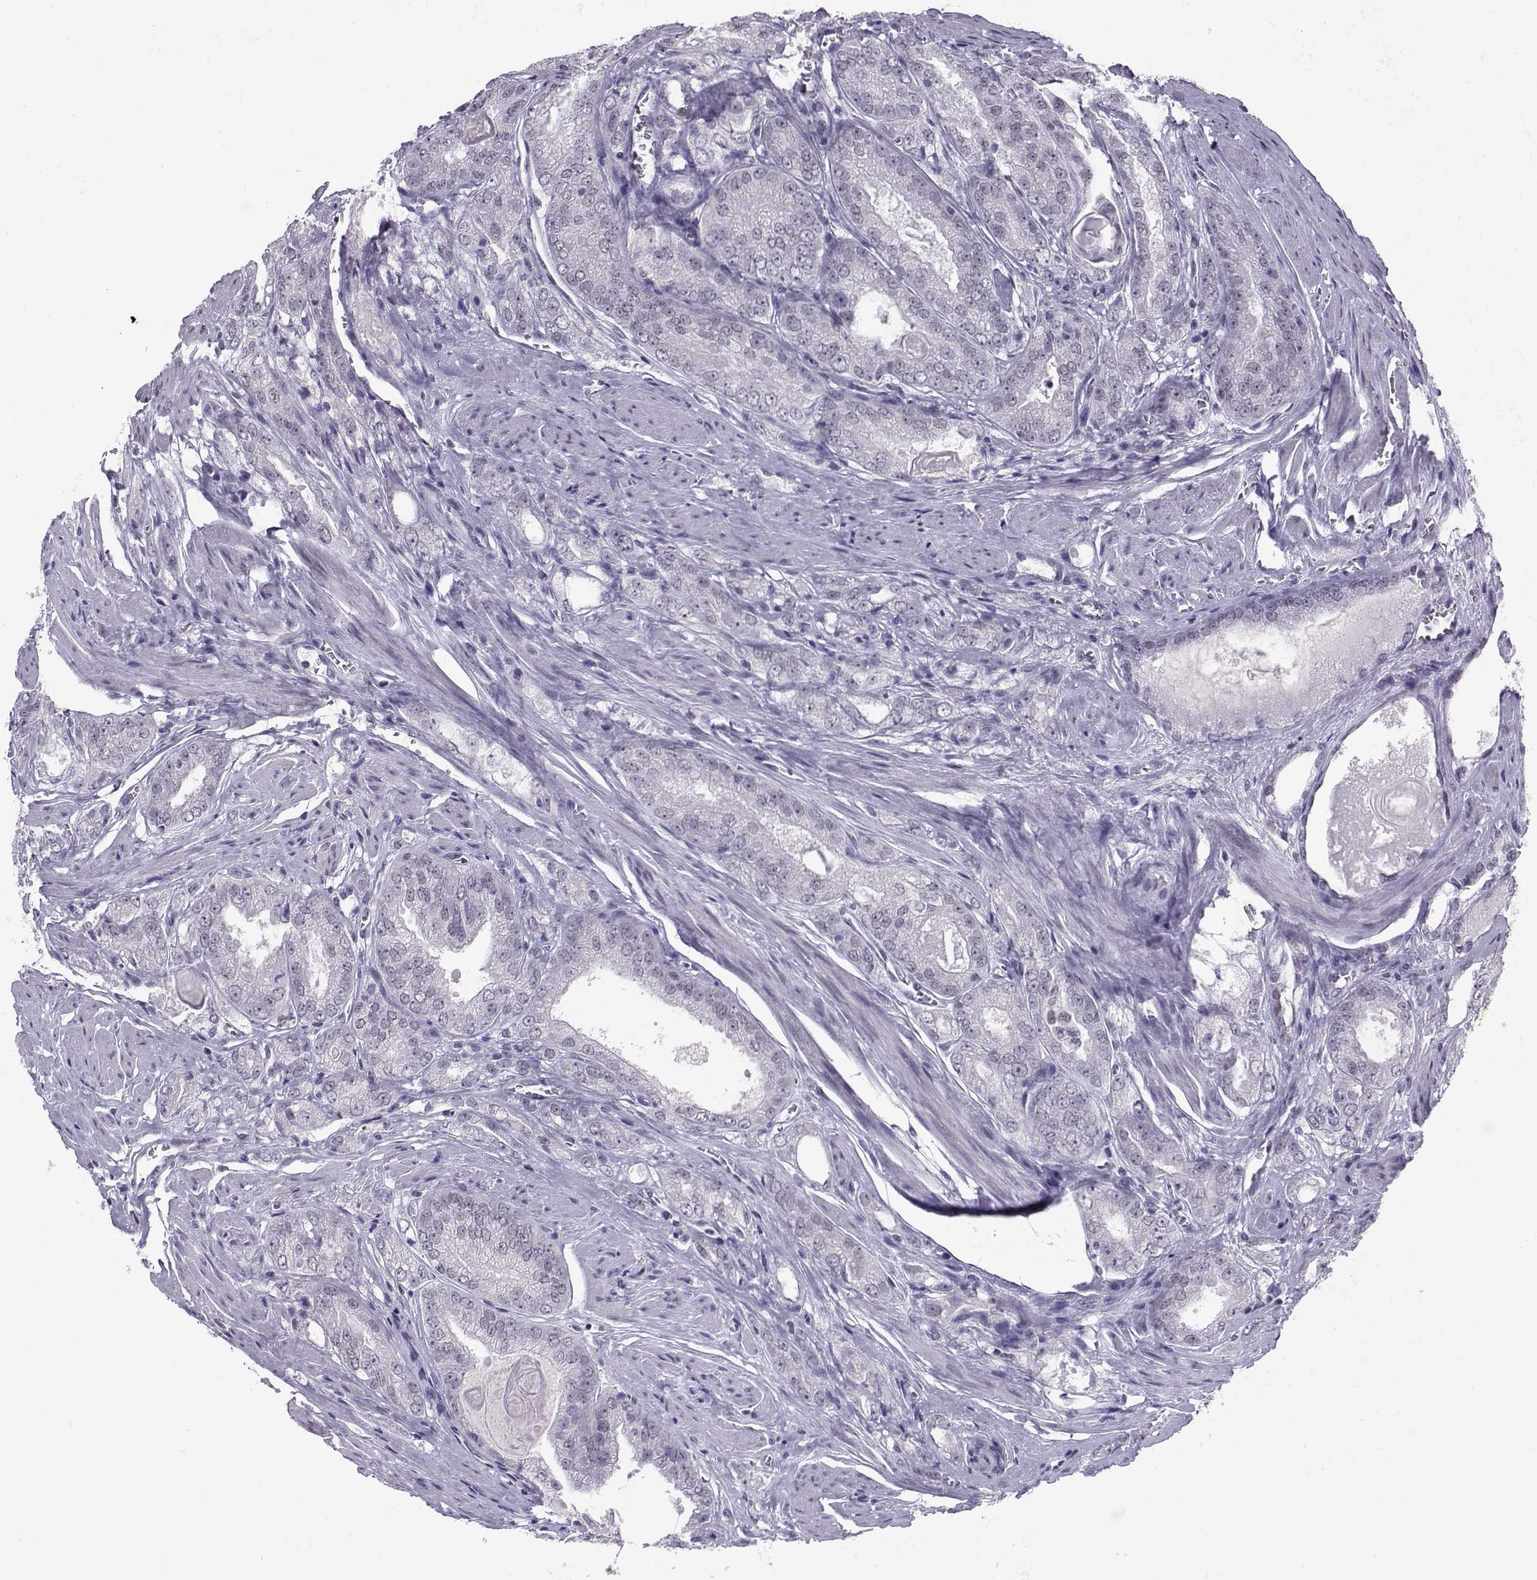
{"staining": {"intensity": "negative", "quantity": "none", "location": "none"}, "tissue": "prostate cancer", "cell_type": "Tumor cells", "image_type": "cancer", "snomed": [{"axis": "morphology", "description": "Adenocarcinoma, NOS"}, {"axis": "morphology", "description": "Adenocarcinoma, High grade"}, {"axis": "topography", "description": "Prostate"}], "caption": "IHC photomicrograph of human prostate cancer stained for a protein (brown), which shows no expression in tumor cells.", "gene": "DNAAF1", "patient": {"sex": "male", "age": 70}}